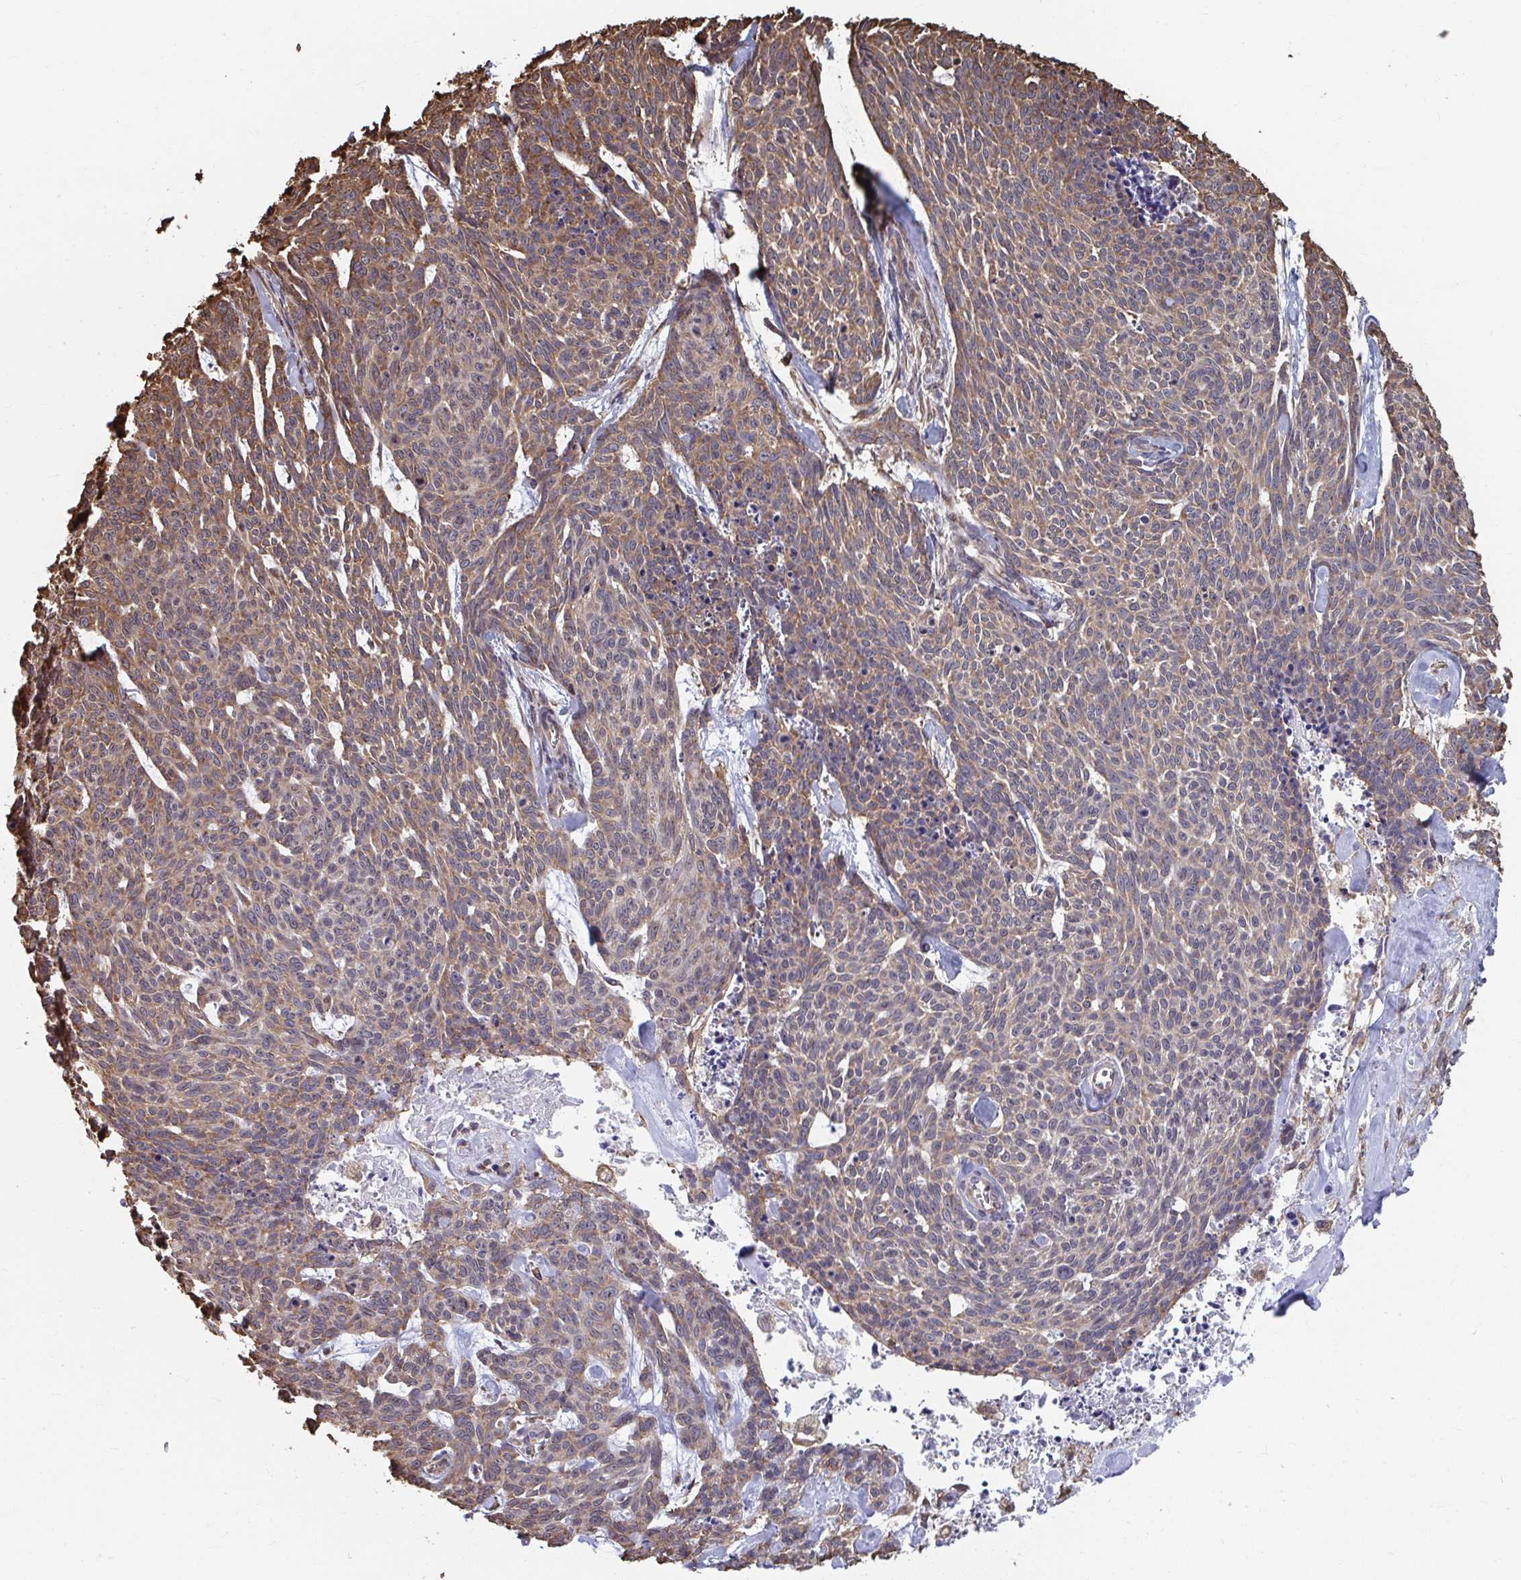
{"staining": {"intensity": "moderate", "quantity": ">75%", "location": "cytoplasmic/membranous"}, "tissue": "skin cancer", "cell_type": "Tumor cells", "image_type": "cancer", "snomed": [{"axis": "morphology", "description": "Basal cell carcinoma"}, {"axis": "topography", "description": "Skin"}], "caption": "Human skin basal cell carcinoma stained with a protein marker displays moderate staining in tumor cells.", "gene": "SYNCRIP", "patient": {"sex": "female", "age": 93}}